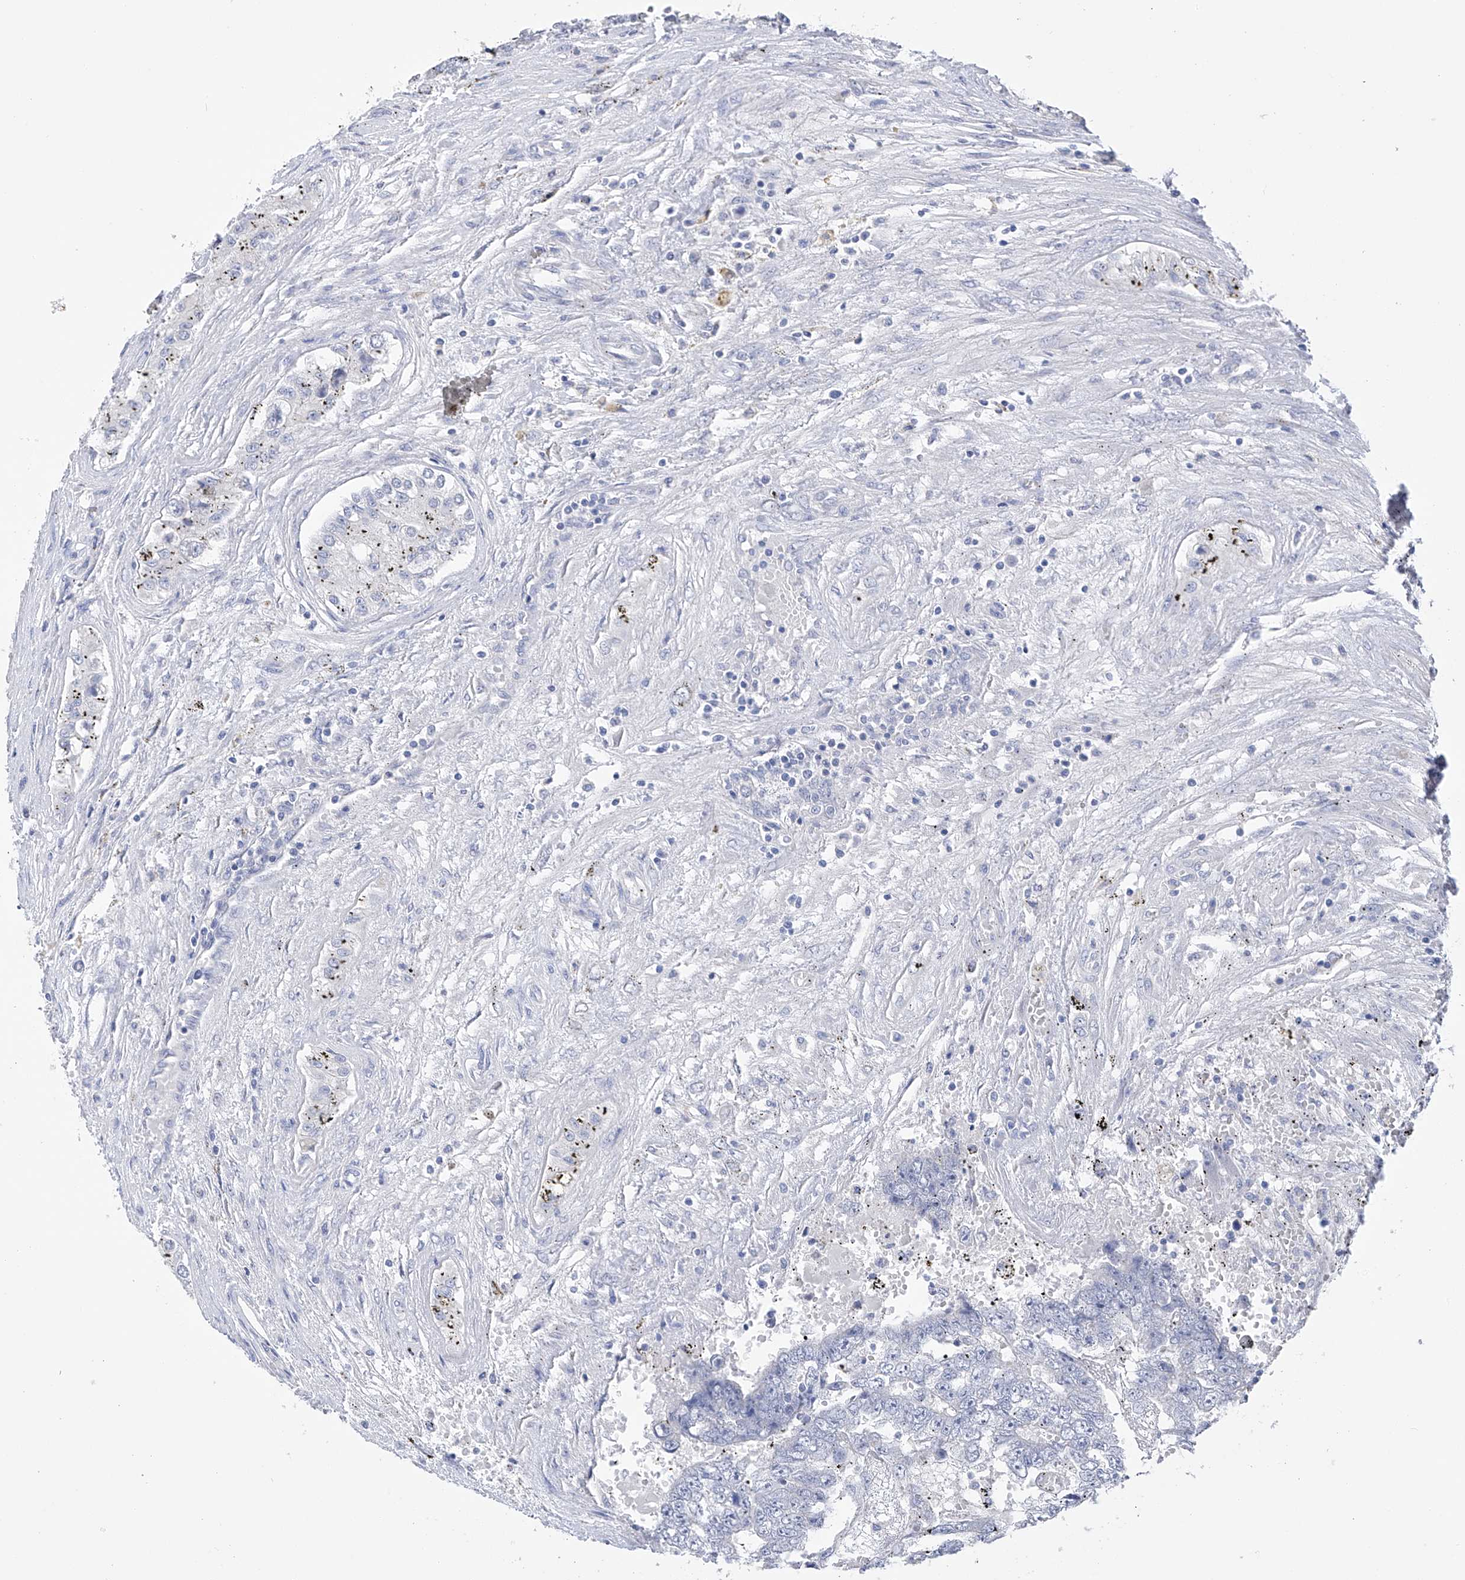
{"staining": {"intensity": "negative", "quantity": "none", "location": "none"}, "tissue": "testis cancer", "cell_type": "Tumor cells", "image_type": "cancer", "snomed": [{"axis": "morphology", "description": "Carcinoma, Embryonal, NOS"}, {"axis": "topography", "description": "Testis"}], "caption": "Testis cancer (embryonal carcinoma) stained for a protein using immunohistochemistry (IHC) displays no positivity tumor cells.", "gene": "ADRA1A", "patient": {"sex": "male", "age": 25}}